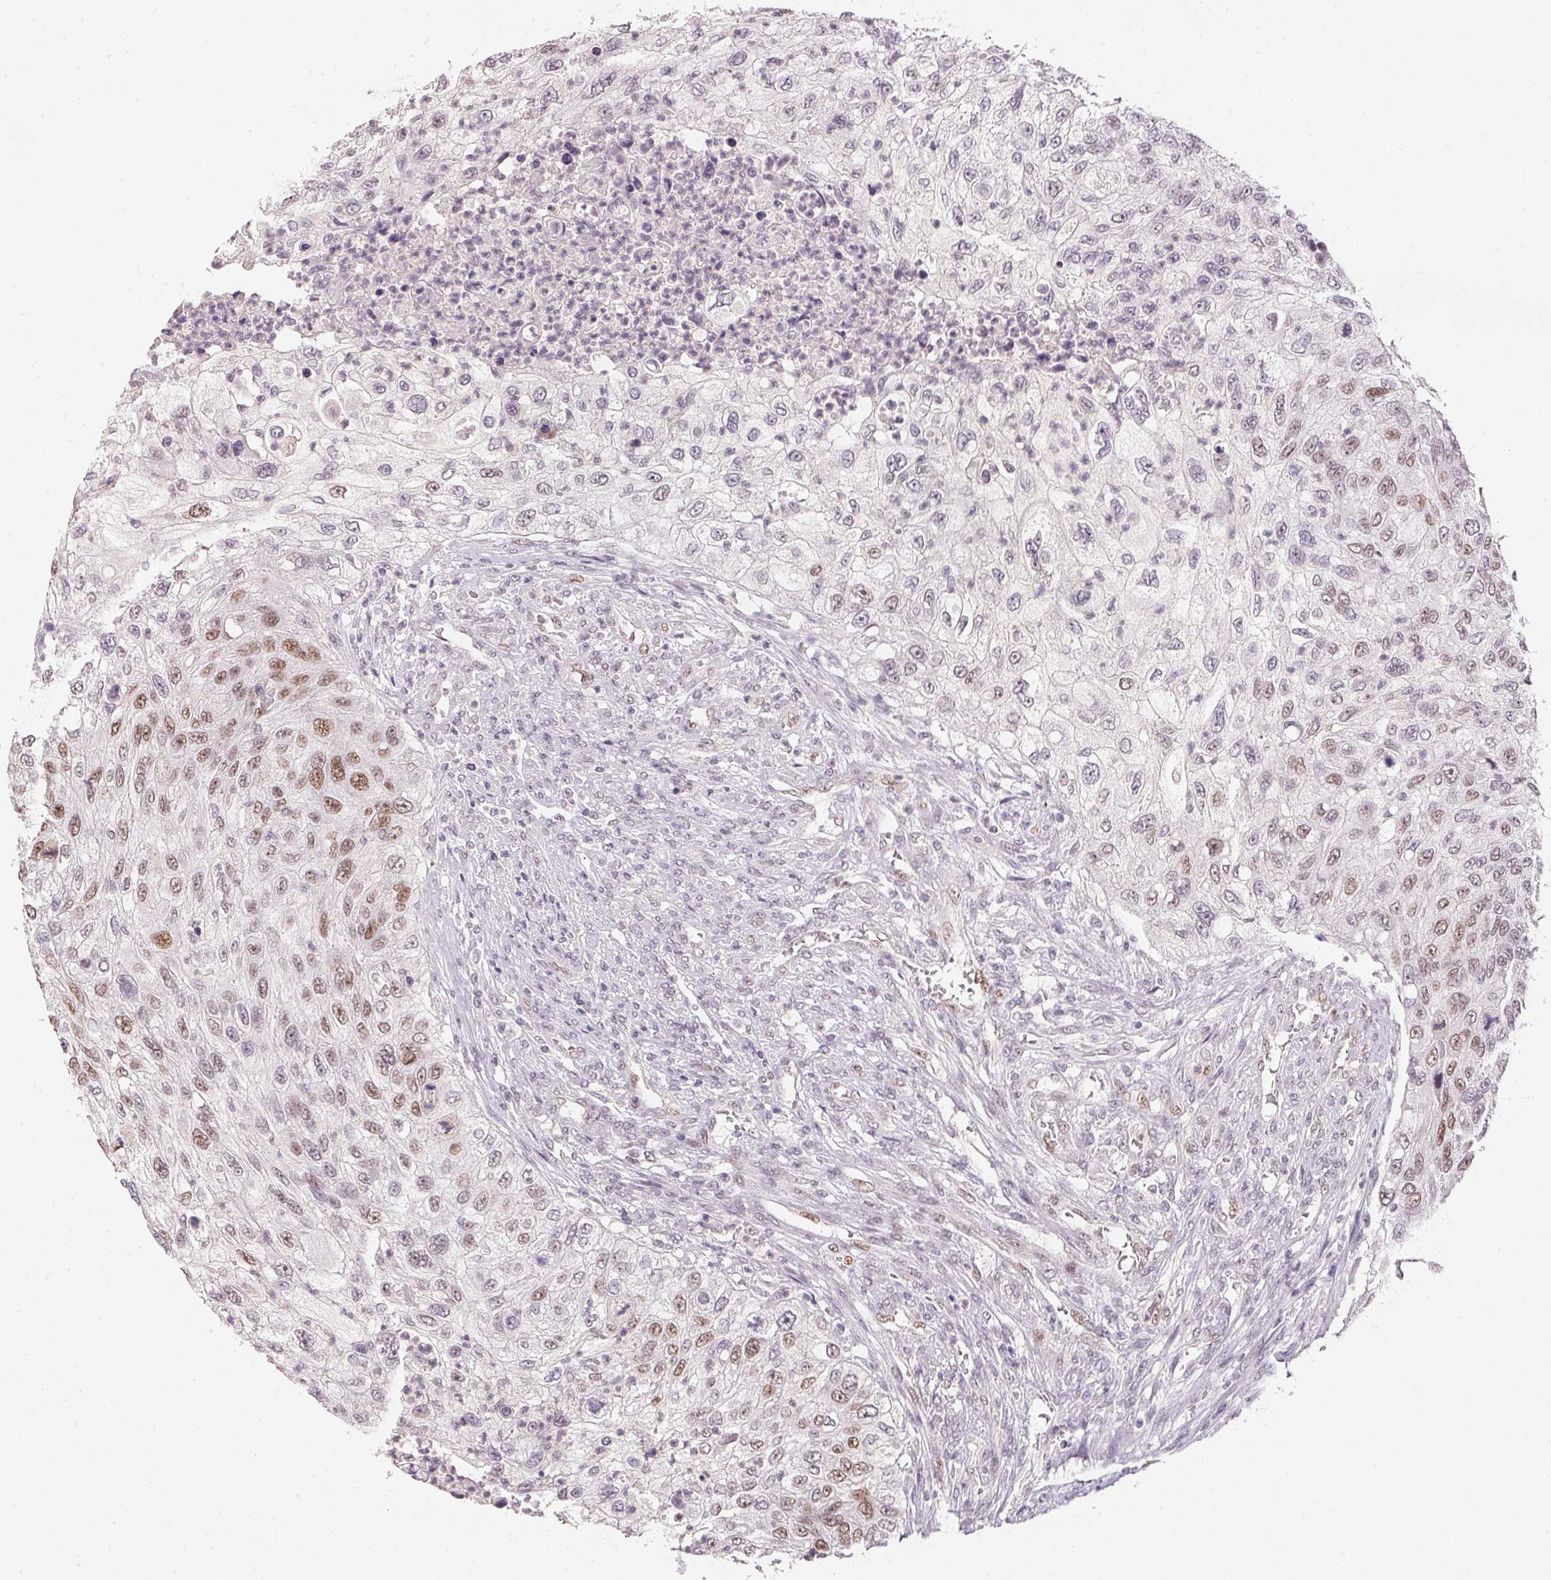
{"staining": {"intensity": "moderate", "quantity": "<25%", "location": "nuclear"}, "tissue": "urothelial cancer", "cell_type": "Tumor cells", "image_type": "cancer", "snomed": [{"axis": "morphology", "description": "Urothelial carcinoma, High grade"}, {"axis": "topography", "description": "Urinary bladder"}], "caption": "Urothelial cancer stained for a protein (brown) displays moderate nuclear positive expression in about <25% of tumor cells.", "gene": "POLR3G", "patient": {"sex": "female", "age": 60}}